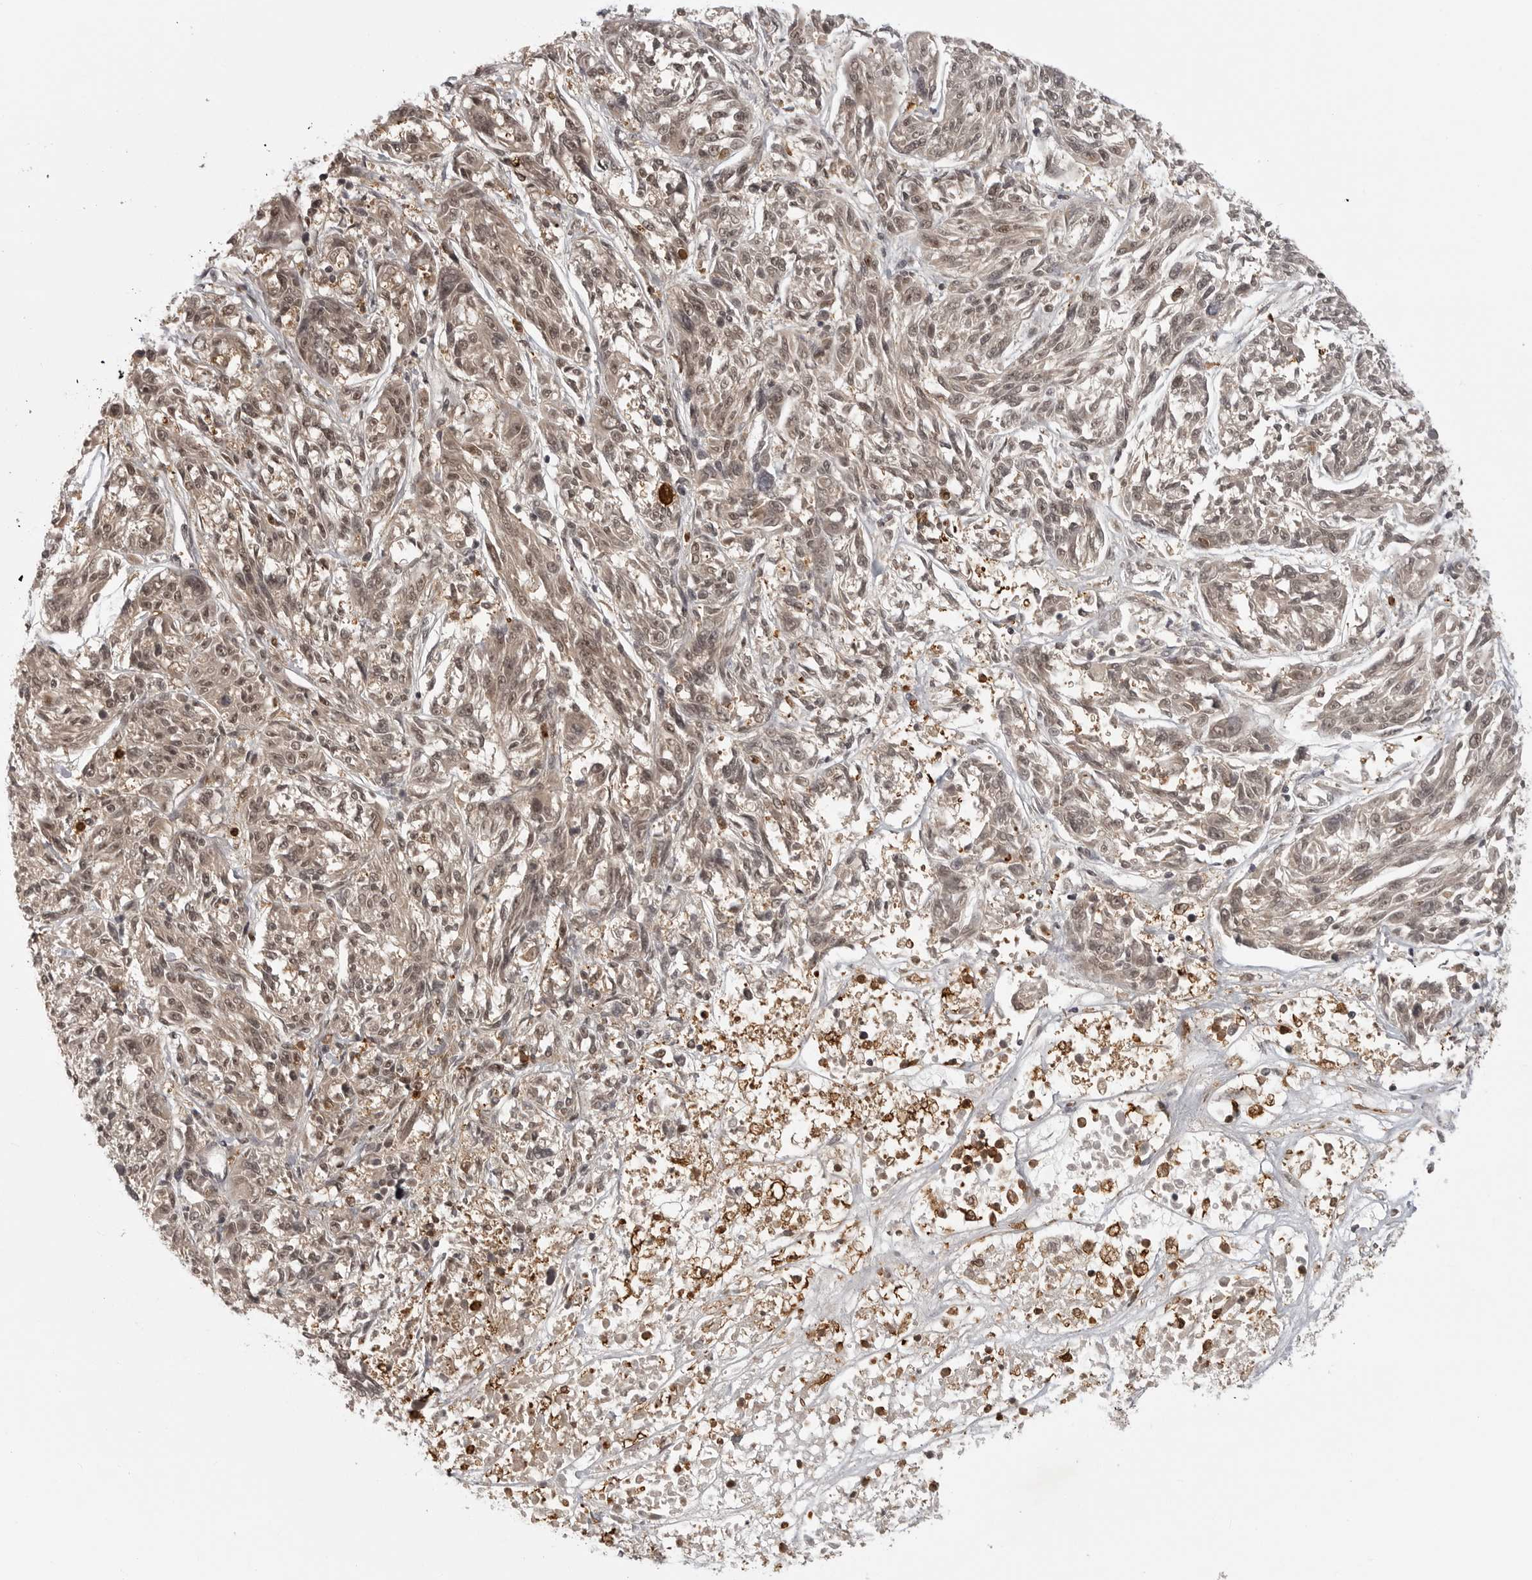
{"staining": {"intensity": "weak", "quantity": ">75%", "location": "cytoplasmic/membranous,nuclear"}, "tissue": "melanoma", "cell_type": "Tumor cells", "image_type": "cancer", "snomed": [{"axis": "morphology", "description": "Malignant melanoma, NOS"}, {"axis": "topography", "description": "Skin"}], "caption": "Weak cytoplasmic/membranous and nuclear positivity for a protein is appreciated in approximately >75% of tumor cells of melanoma using IHC.", "gene": "PEG3", "patient": {"sex": "male", "age": 53}}